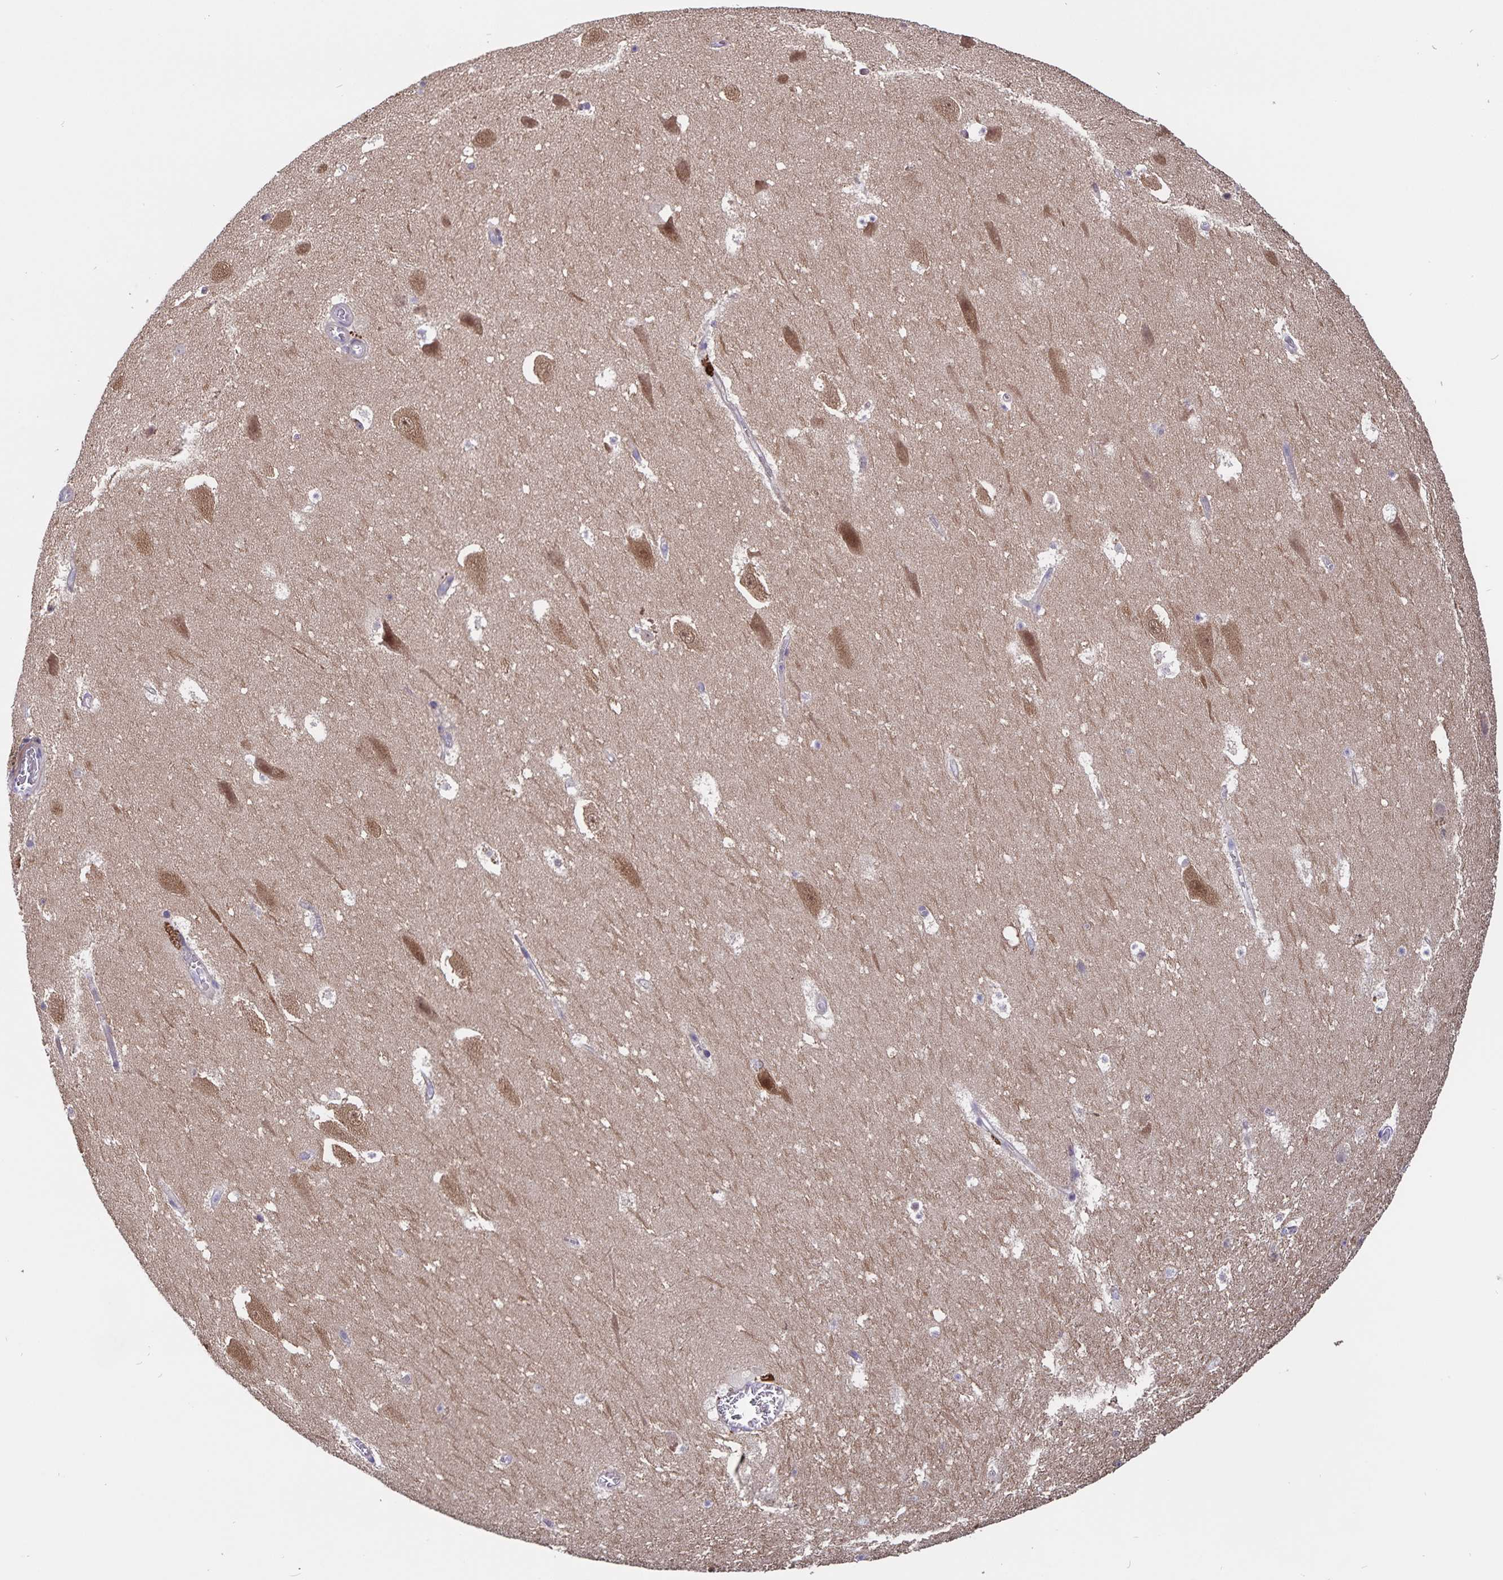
{"staining": {"intensity": "weak", "quantity": "<25%", "location": "cytoplasmic/membranous"}, "tissue": "hippocampus", "cell_type": "Glial cells", "image_type": "normal", "snomed": [{"axis": "morphology", "description": "Normal tissue, NOS"}, {"axis": "topography", "description": "Hippocampus"}], "caption": "High power microscopy photomicrograph of an immunohistochemistry (IHC) image of unremarkable hippocampus, revealing no significant expression in glial cells.", "gene": "FBXL16", "patient": {"sex": "female", "age": 42}}